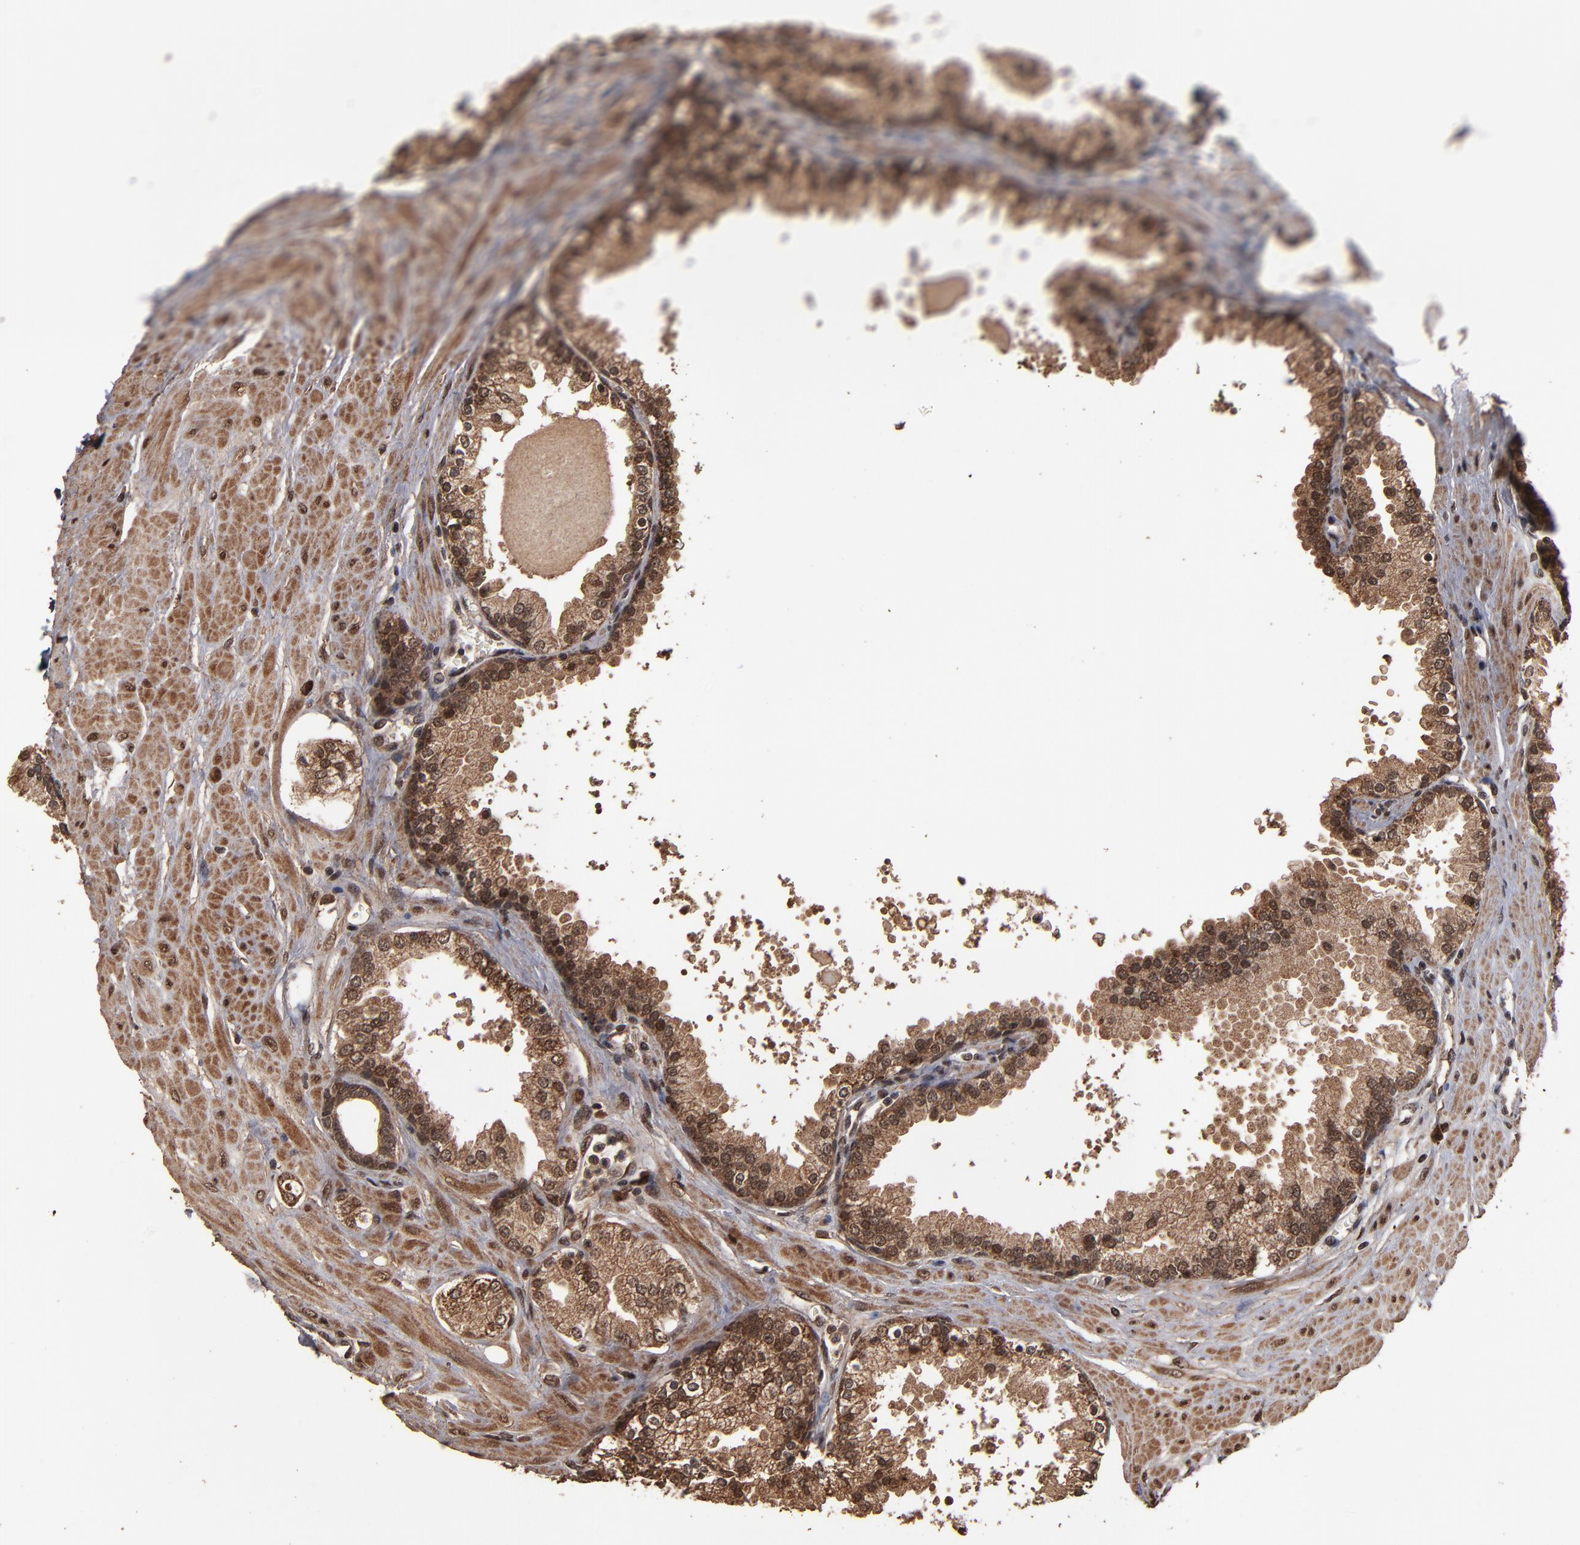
{"staining": {"intensity": "moderate", "quantity": ">75%", "location": "cytoplasmic/membranous,nuclear"}, "tissue": "prostate", "cell_type": "Glandular cells", "image_type": "normal", "snomed": [{"axis": "morphology", "description": "Normal tissue, NOS"}, {"axis": "topography", "description": "Prostate"}], "caption": "Immunohistochemistry of benign human prostate exhibits medium levels of moderate cytoplasmic/membranous,nuclear staining in approximately >75% of glandular cells. The staining was performed using DAB to visualize the protein expression in brown, while the nuclei were stained in blue with hematoxylin (Magnification: 20x).", "gene": "NXF2B", "patient": {"sex": "male", "age": 51}}